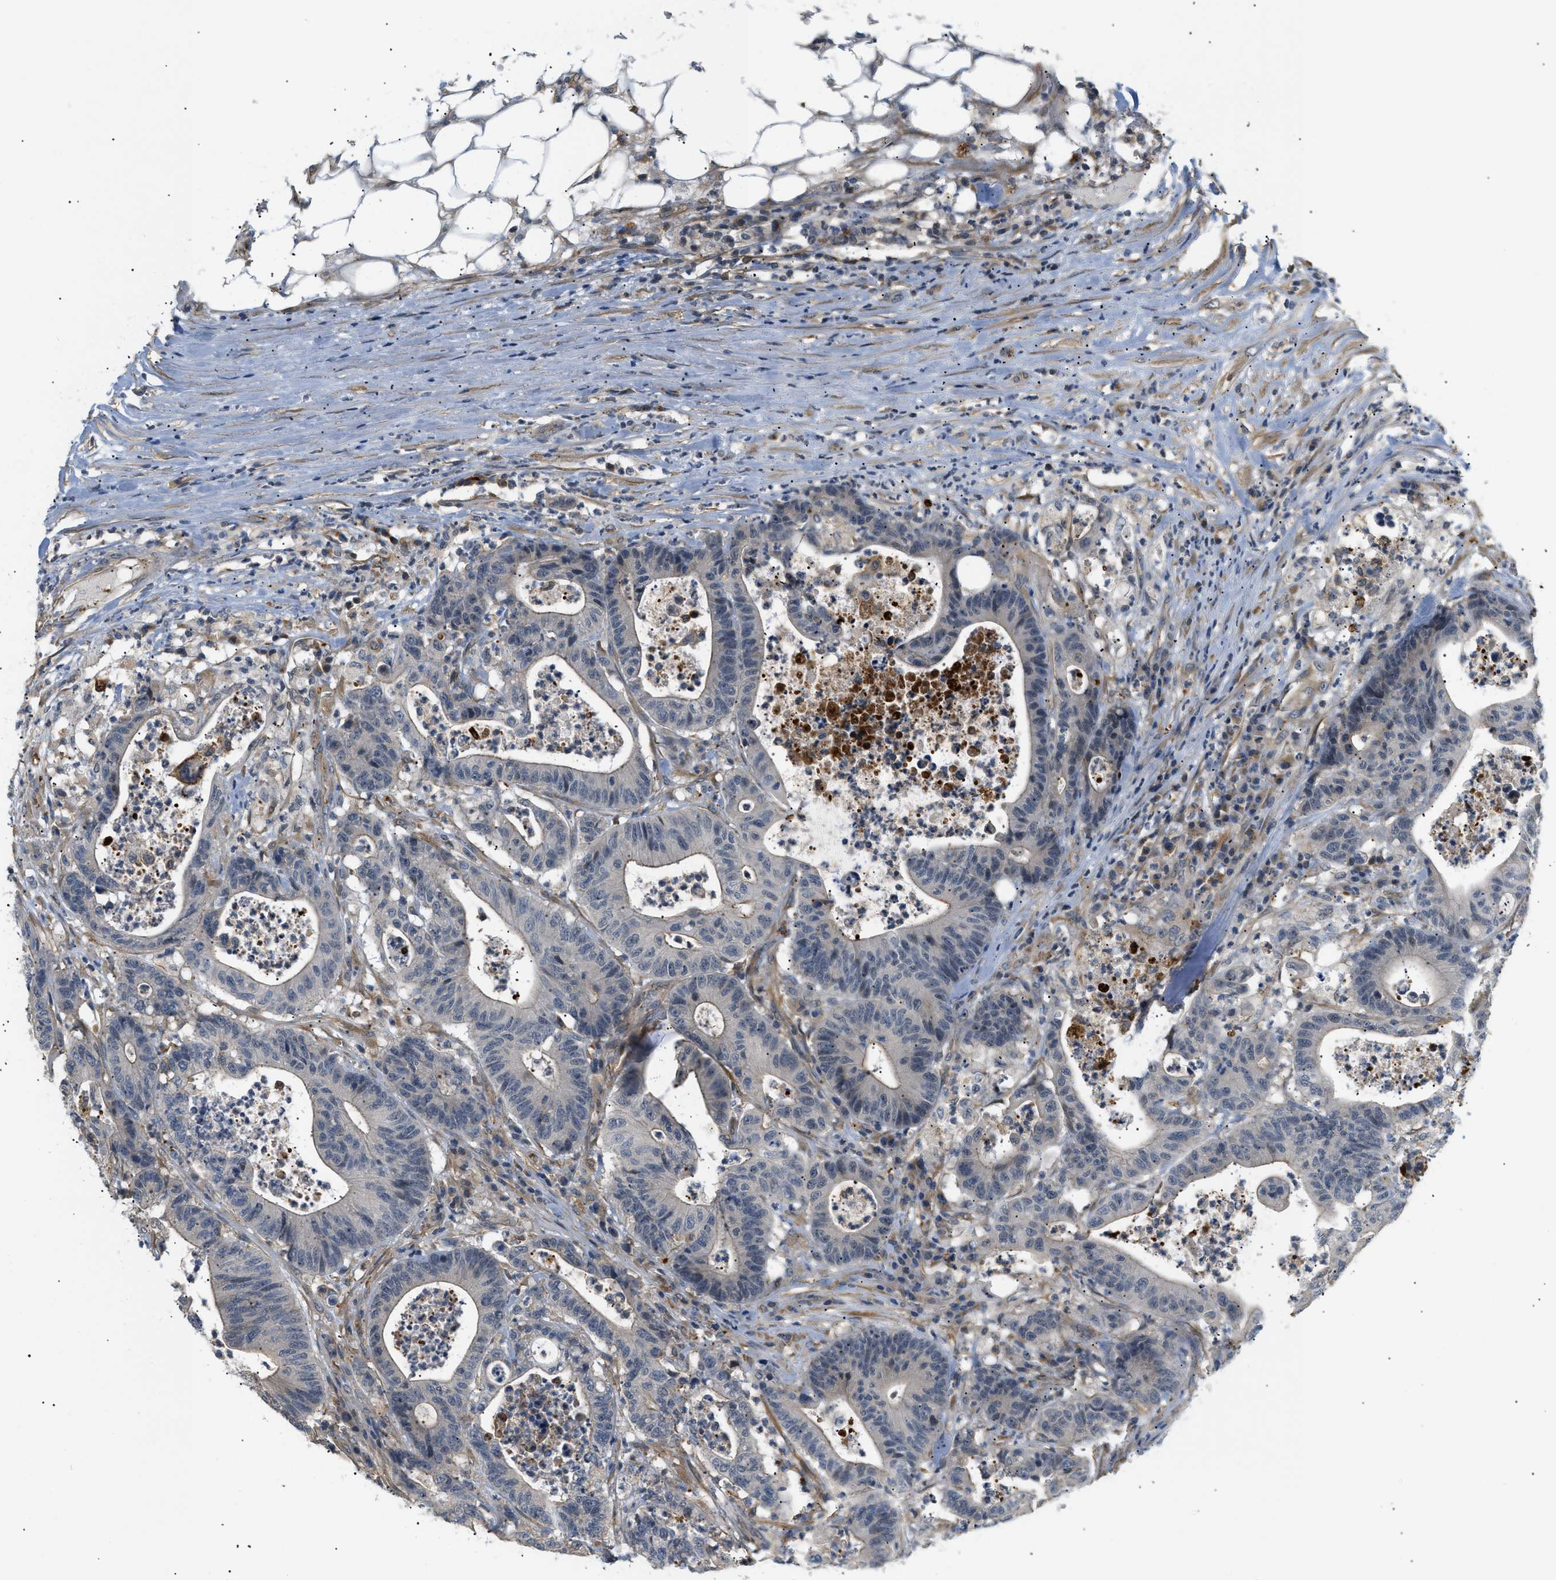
{"staining": {"intensity": "weak", "quantity": "25%-75%", "location": "cytoplasmic/membranous"}, "tissue": "colorectal cancer", "cell_type": "Tumor cells", "image_type": "cancer", "snomed": [{"axis": "morphology", "description": "Adenocarcinoma, NOS"}, {"axis": "topography", "description": "Colon"}], "caption": "Brown immunohistochemical staining in colorectal cancer shows weak cytoplasmic/membranous staining in about 25%-75% of tumor cells.", "gene": "CORO2B", "patient": {"sex": "female", "age": 84}}